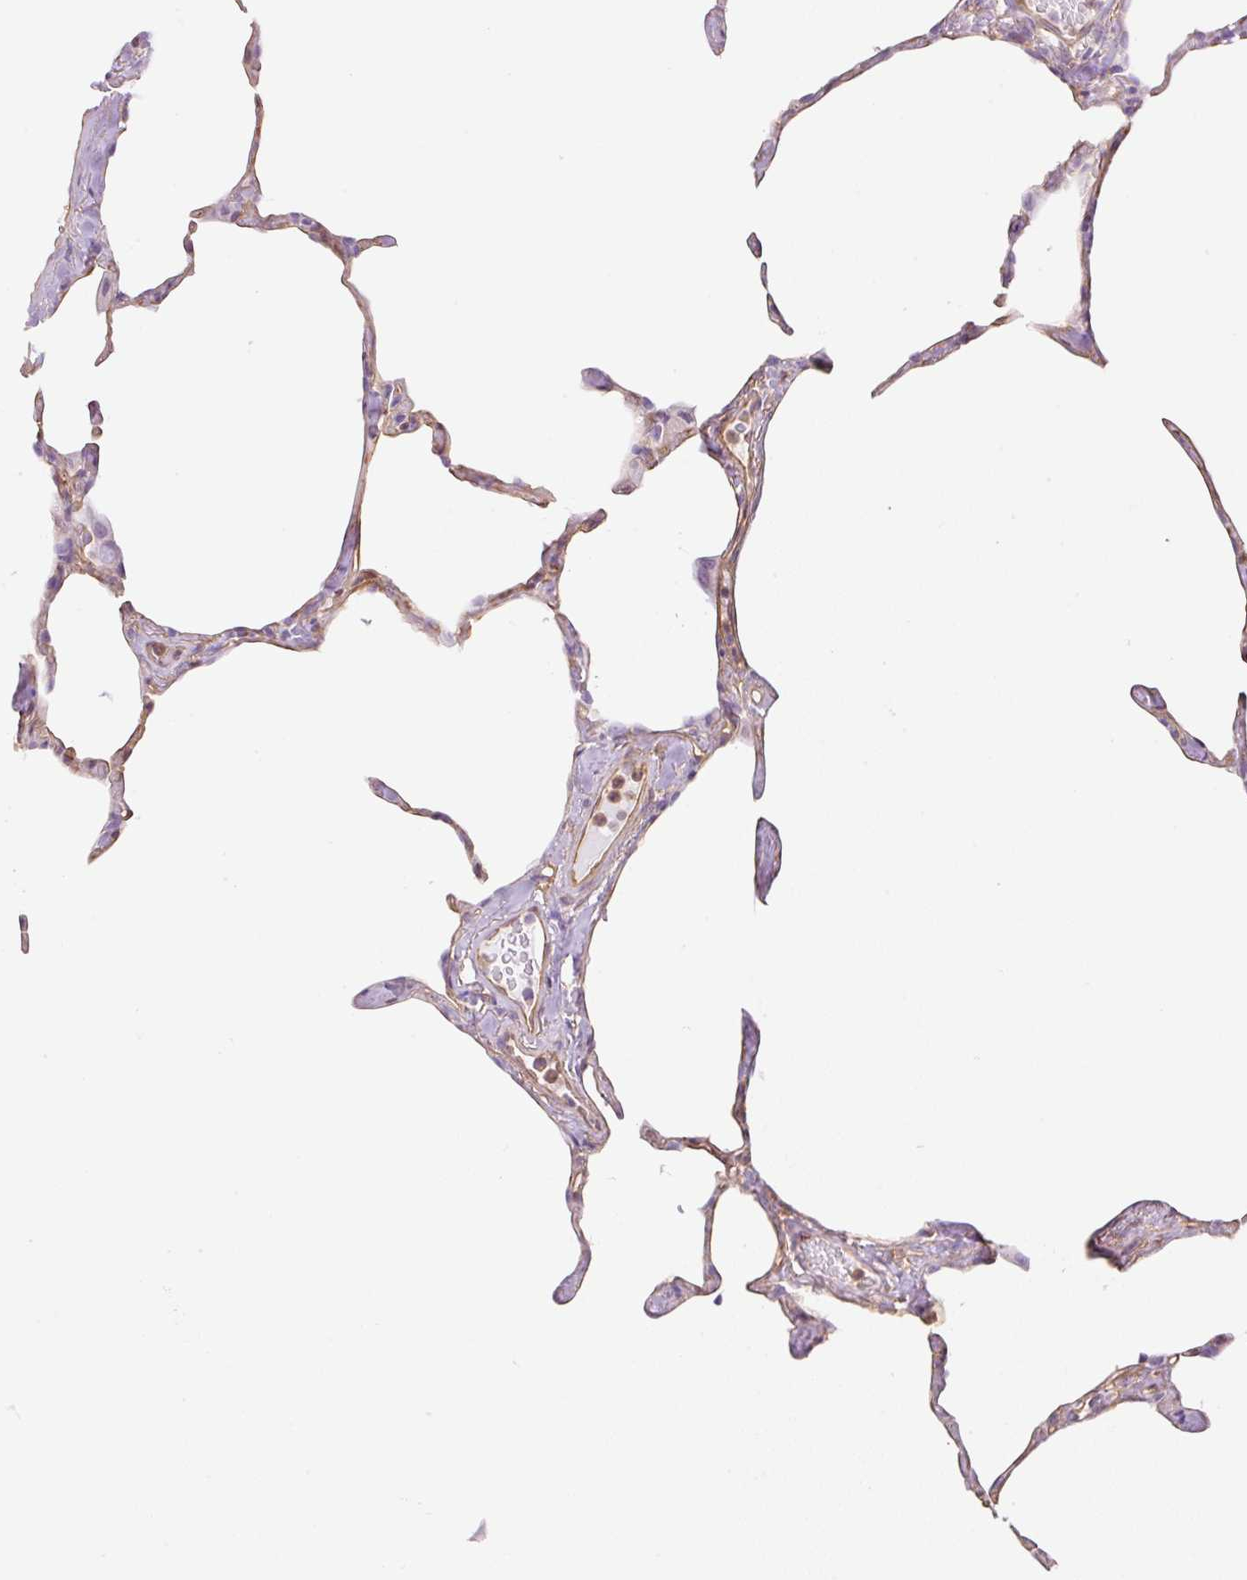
{"staining": {"intensity": "weak", "quantity": "25%-75%", "location": "cytoplasmic/membranous"}, "tissue": "lung", "cell_type": "Alveolar cells", "image_type": "normal", "snomed": [{"axis": "morphology", "description": "Normal tissue, NOS"}, {"axis": "topography", "description": "Lung"}], "caption": "Protein staining by immunohistochemistry shows weak cytoplasmic/membranous positivity in approximately 25%-75% of alveolar cells in unremarkable lung. (brown staining indicates protein expression, while blue staining denotes nuclei).", "gene": "EHD1", "patient": {"sex": "male", "age": 65}}